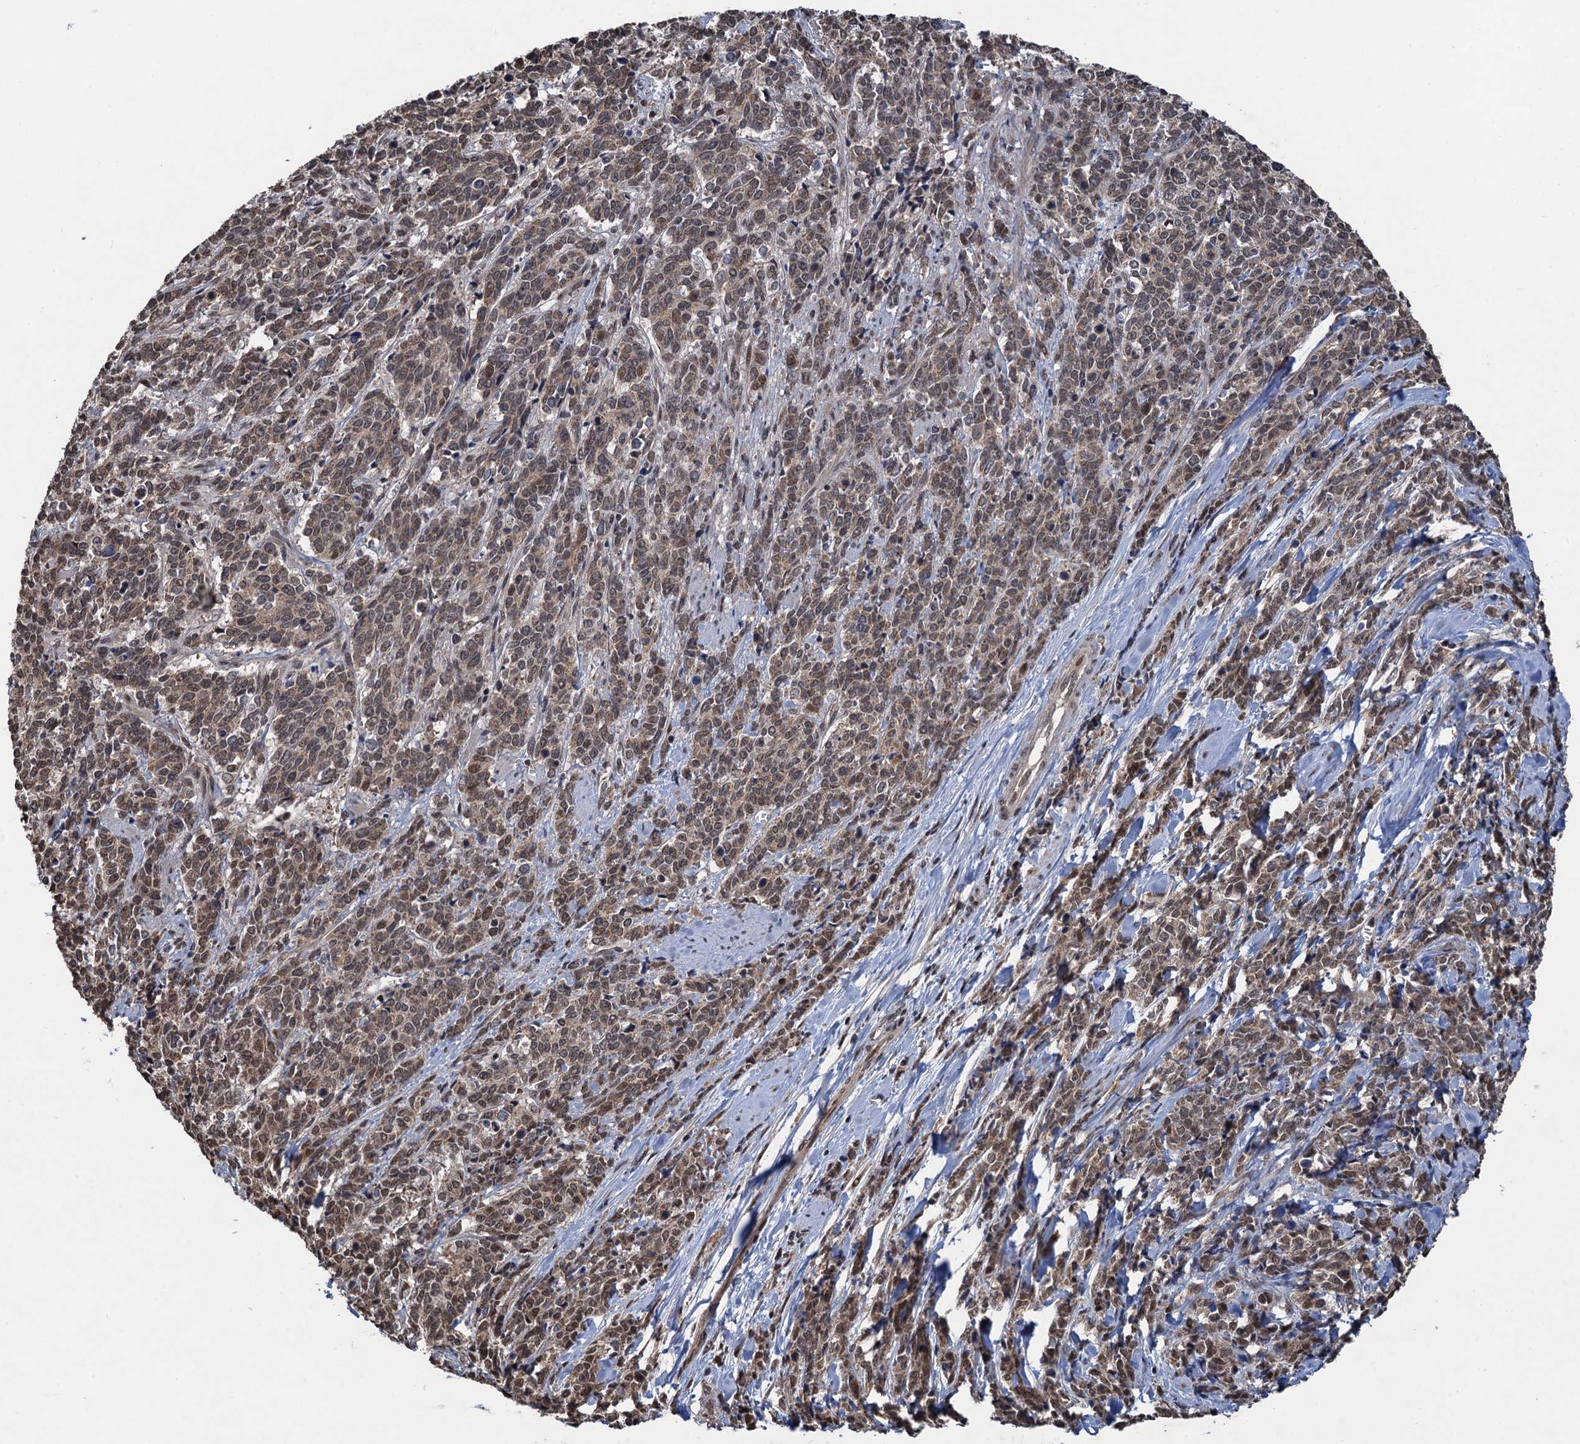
{"staining": {"intensity": "moderate", "quantity": ">75%", "location": "cytoplasmic/membranous,nuclear"}, "tissue": "cervical cancer", "cell_type": "Tumor cells", "image_type": "cancer", "snomed": [{"axis": "morphology", "description": "Squamous cell carcinoma, NOS"}, {"axis": "topography", "description": "Cervix"}], "caption": "This is an image of immunohistochemistry staining of cervical cancer (squamous cell carcinoma), which shows moderate expression in the cytoplasmic/membranous and nuclear of tumor cells.", "gene": "REP15", "patient": {"sex": "female", "age": 60}}